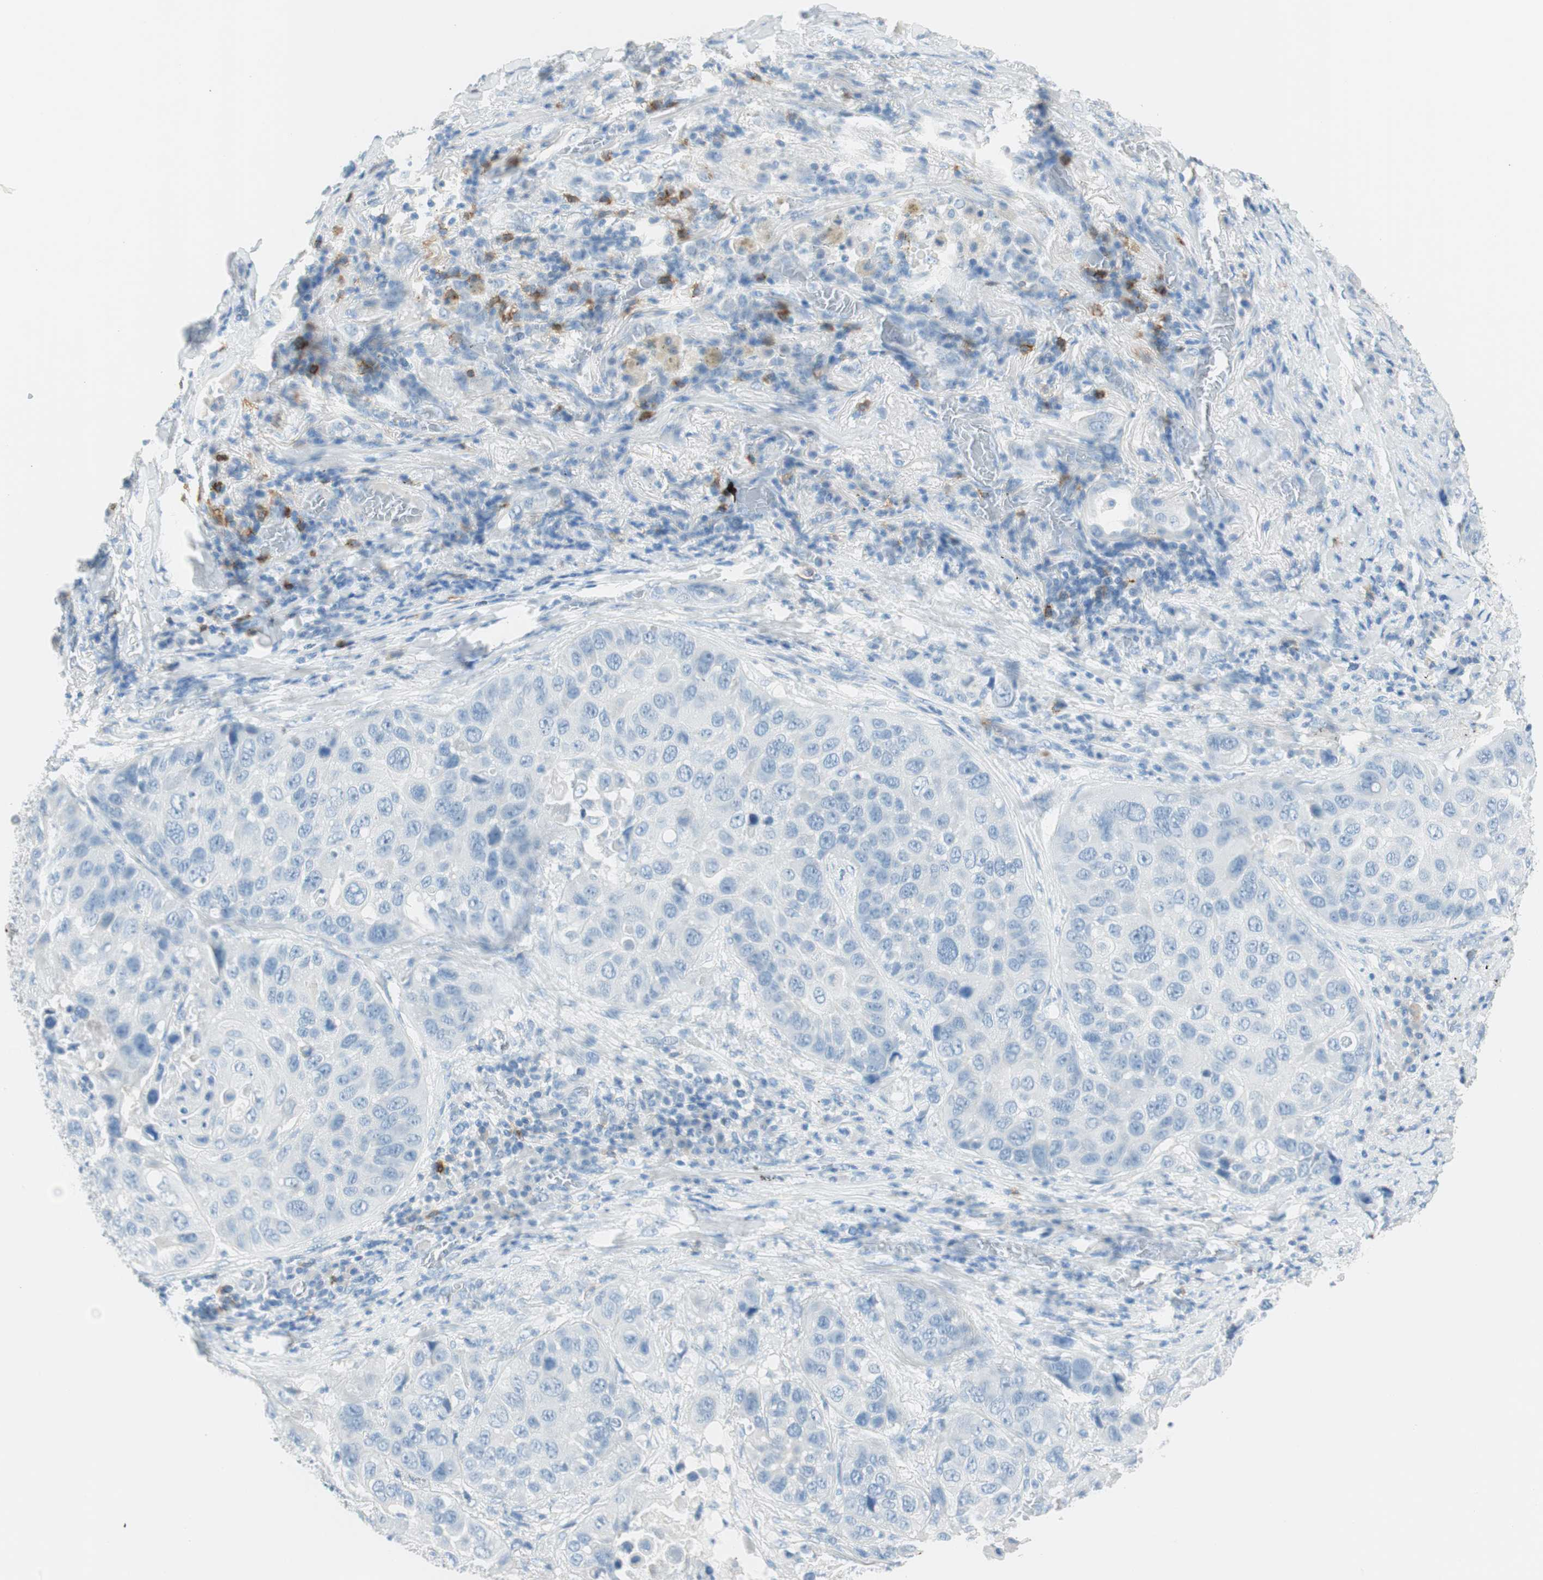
{"staining": {"intensity": "negative", "quantity": "none", "location": "none"}, "tissue": "lung cancer", "cell_type": "Tumor cells", "image_type": "cancer", "snomed": [{"axis": "morphology", "description": "Squamous cell carcinoma, NOS"}, {"axis": "topography", "description": "Lung"}], "caption": "Tumor cells show no significant staining in lung squamous cell carcinoma. The staining is performed using DAB brown chromogen with nuclei counter-stained in using hematoxylin.", "gene": "TNFRSF13C", "patient": {"sex": "male", "age": 57}}